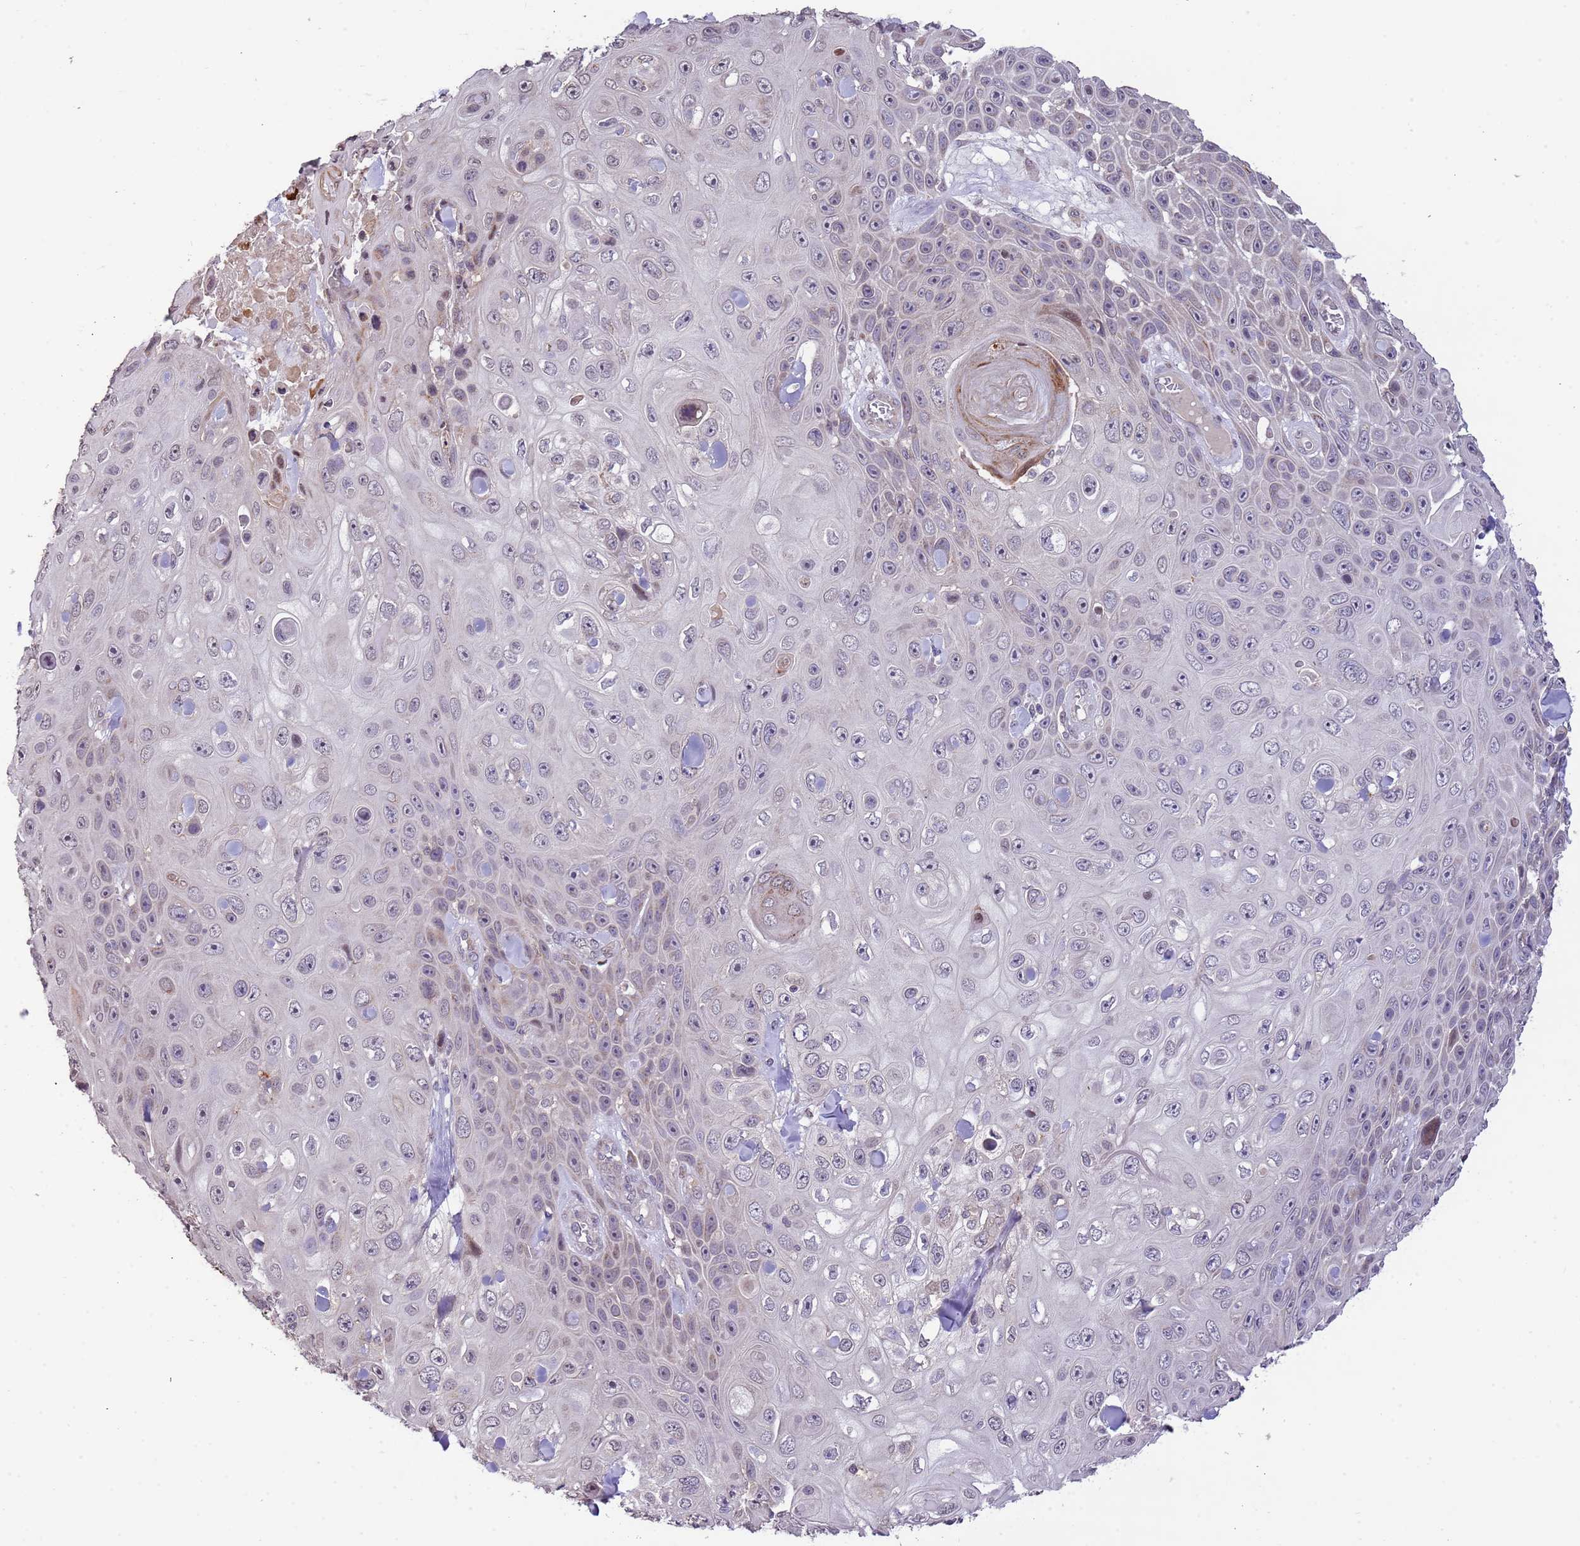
{"staining": {"intensity": "negative", "quantity": "none", "location": "none"}, "tissue": "skin cancer", "cell_type": "Tumor cells", "image_type": "cancer", "snomed": [{"axis": "morphology", "description": "Squamous cell carcinoma, NOS"}, {"axis": "topography", "description": "Skin"}], "caption": "Tumor cells are negative for brown protein staining in skin cancer (squamous cell carcinoma).", "gene": "SLC16A4", "patient": {"sex": "male", "age": 82}}